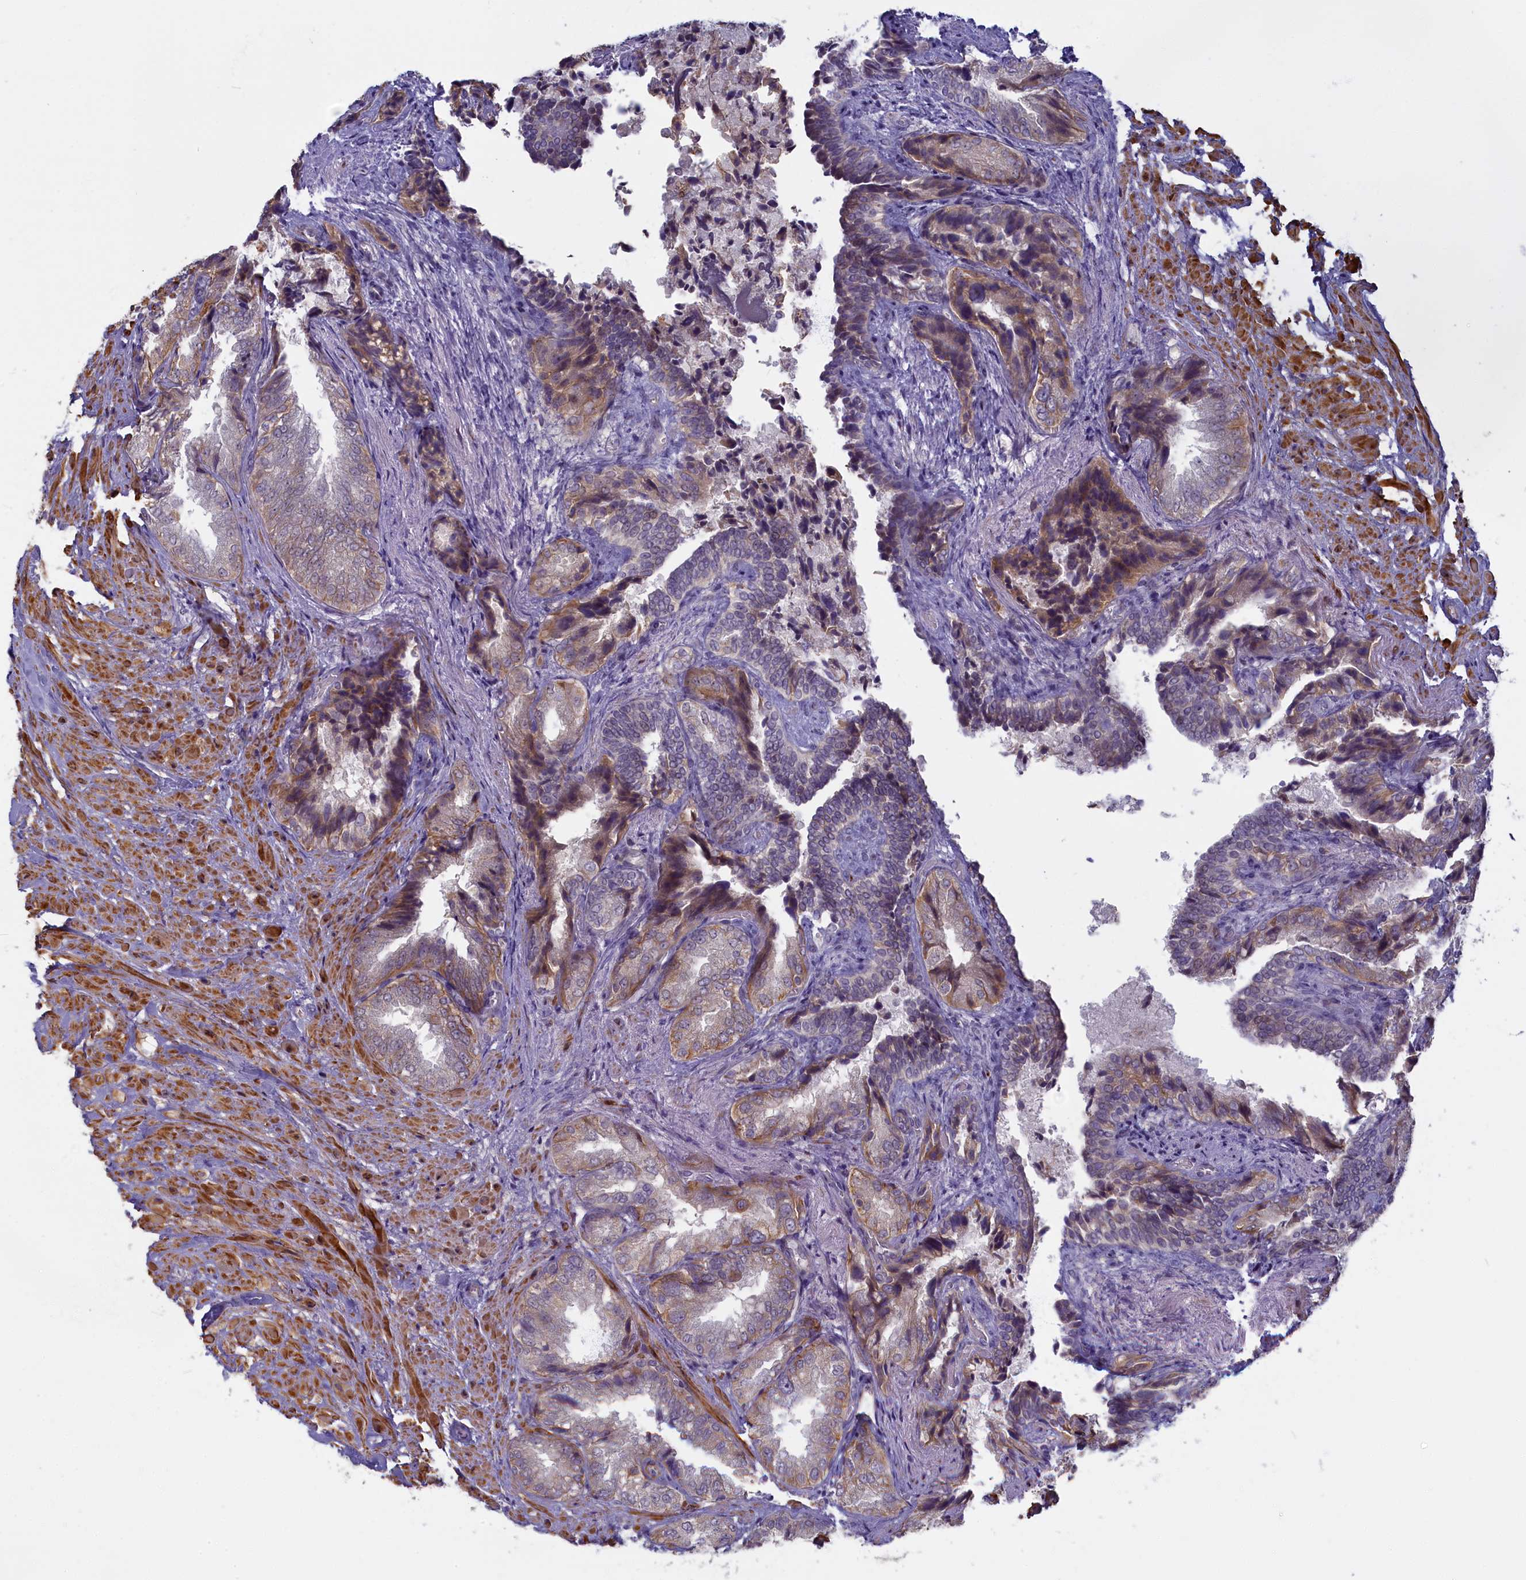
{"staining": {"intensity": "weak", "quantity": "<25%", "location": "cytoplasmic/membranous"}, "tissue": "seminal vesicle", "cell_type": "Glandular cells", "image_type": "normal", "snomed": [{"axis": "morphology", "description": "Normal tissue, NOS"}, {"axis": "topography", "description": "Seminal veicle"}, {"axis": "topography", "description": "Peripheral nerve tissue"}], "caption": "This is a micrograph of immunohistochemistry staining of unremarkable seminal vesicle, which shows no expression in glandular cells.", "gene": "TRPM4", "patient": {"sex": "male", "age": 63}}